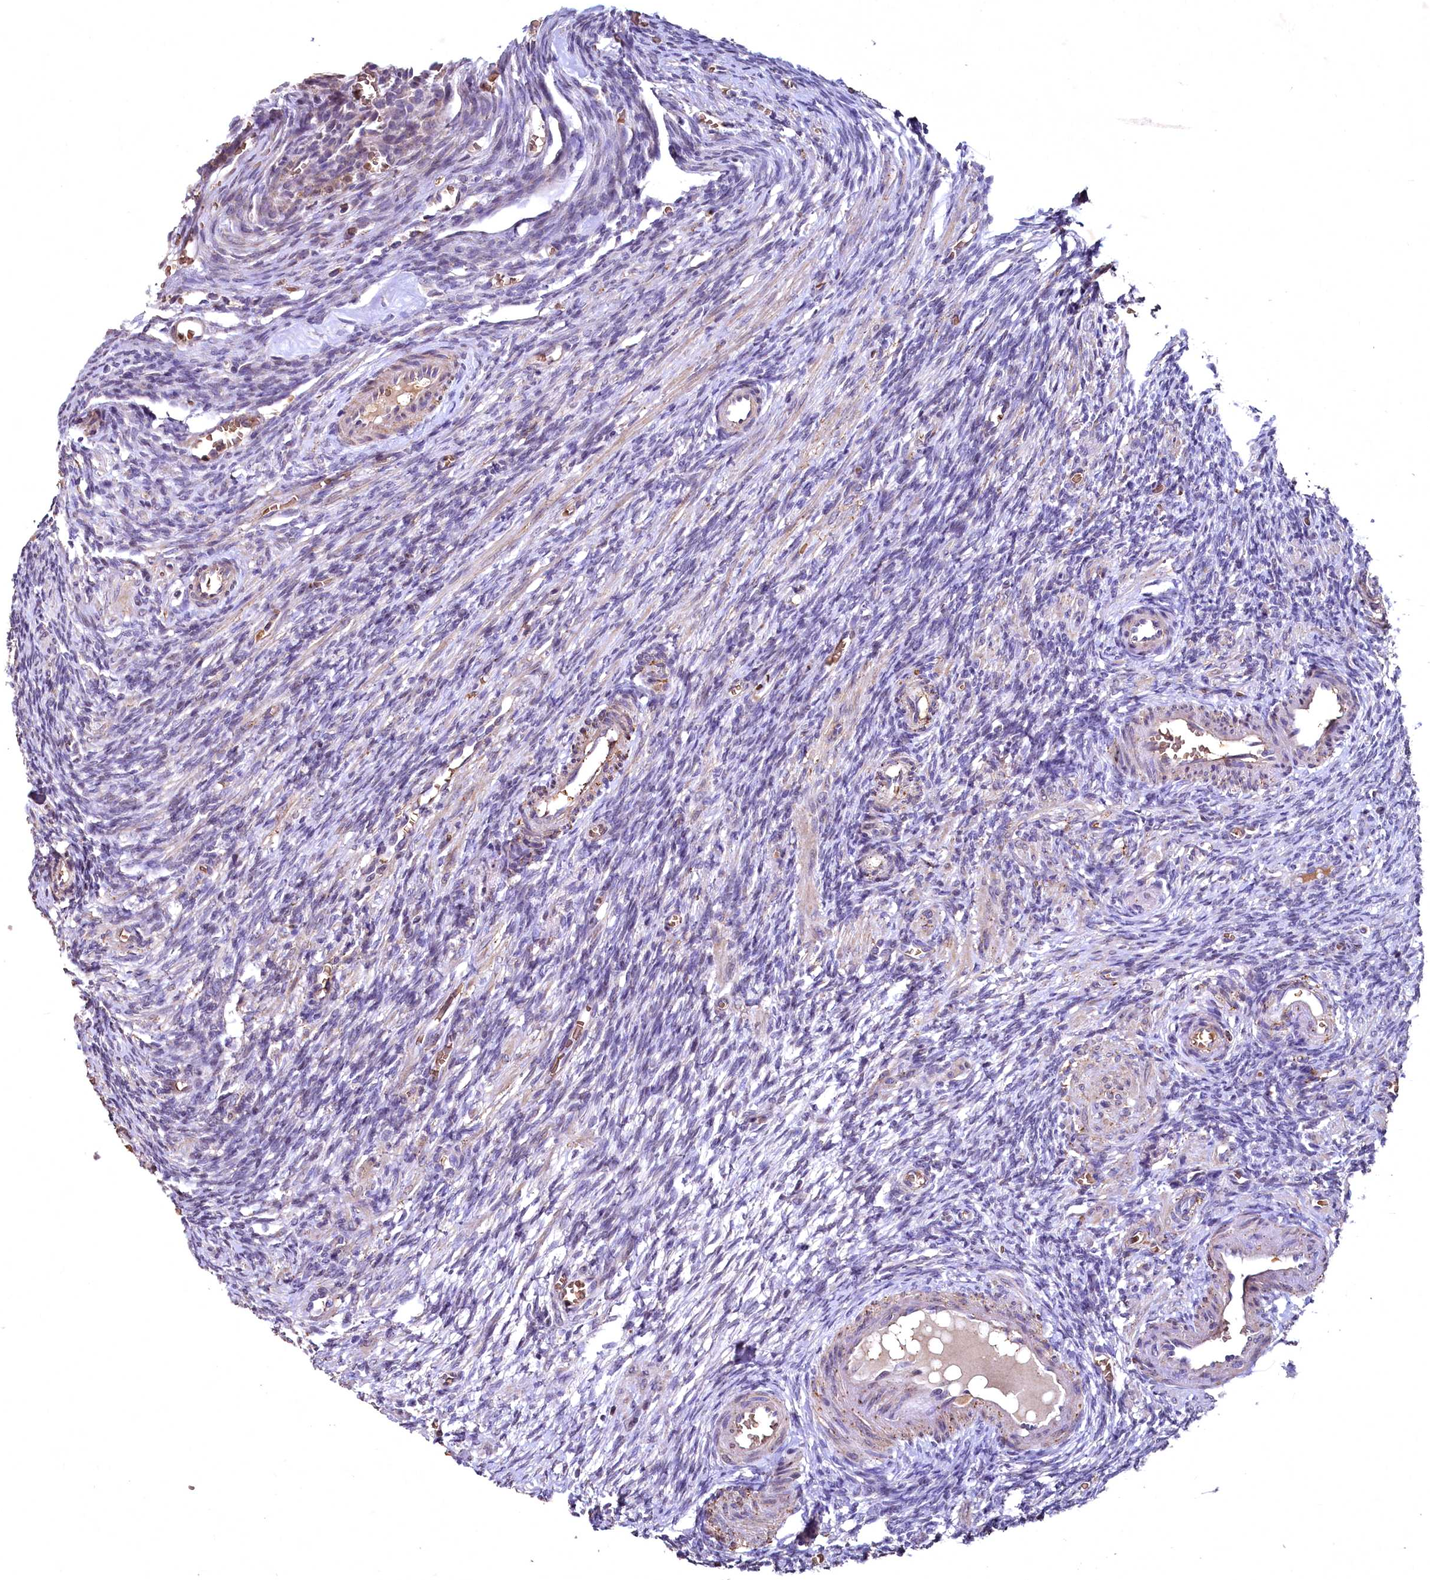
{"staining": {"intensity": "weak", "quantity": ">75%", "location": "cytoplasmic/membranous"}, "tissue": "ovary", "cell_type": "Follicle cells", "image_type": "normal", "snomed": [{"axis": "morphology", "description": "Normal tissue, NOS"}, {"axis": "topography", "description": "Ovary"}], "caption": "Protein staining exhibits weak cytoplasmic/membranous positivity in approximately >75% of follicle cells in normal ovary. (DAB IHC, brown staining for protein, blue staining for nuclei).", "gene": "SPTA1", "patient": {"sex": "female", "age": 27}}